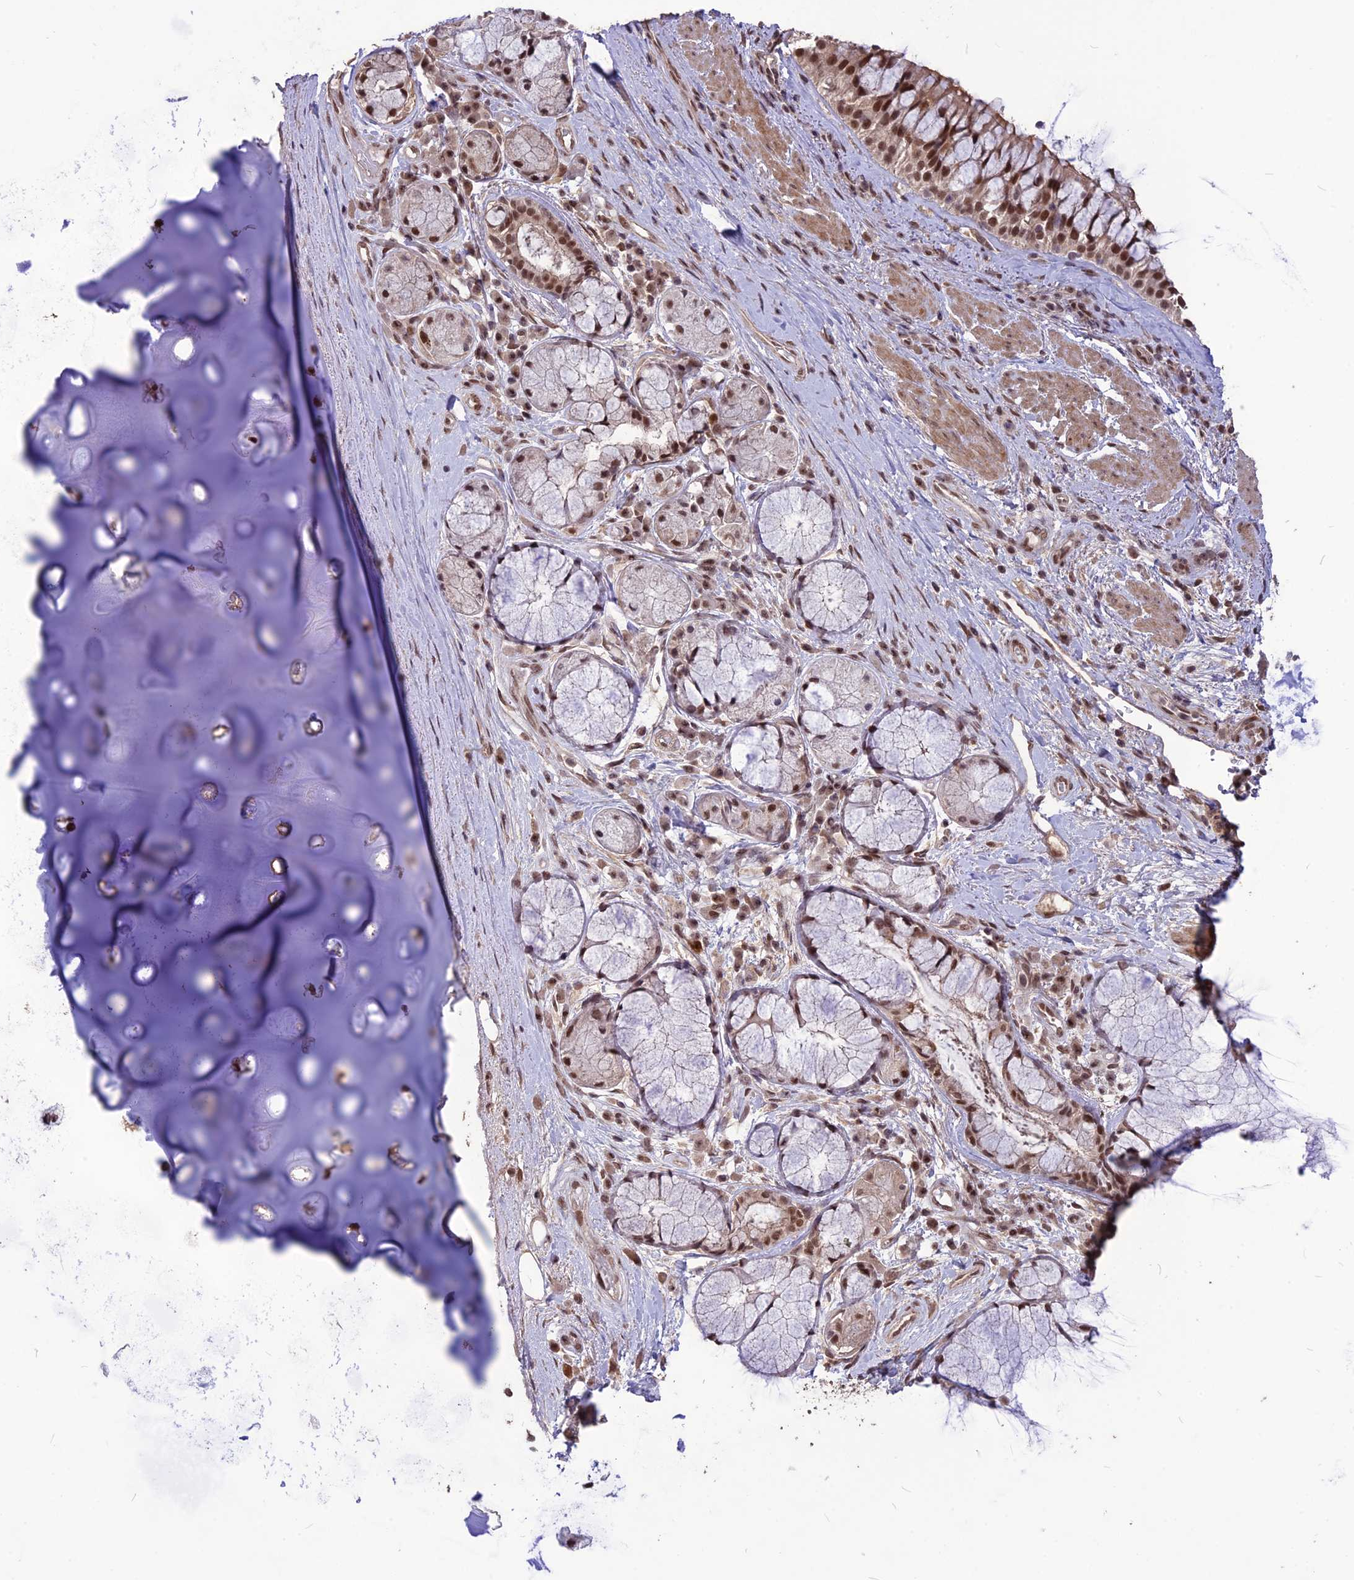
{"staining": {"intensity": "moderate", "quantity": ">75%", "location": "nuclear"}, "tissue": "adipose tissue", "cell_type": "Adipocytes", "image_type": "normal", "snomed": [{"axis": "morphology", "description": "Normal tissue, NOS"}, {"axis": "morphology", "description": "Squamous cell carcinoma, NOS"}, {"axis": "topography", "description": "Bronchus"}, {"axis": "topography", "description": "Lung"}], "caption": "An image of human adipose tissue stained for a protein displays moderate nuclear brown staining in adipocytes.", "gene": "DIS3", "patient": {"sex": "male", "age": 64}}